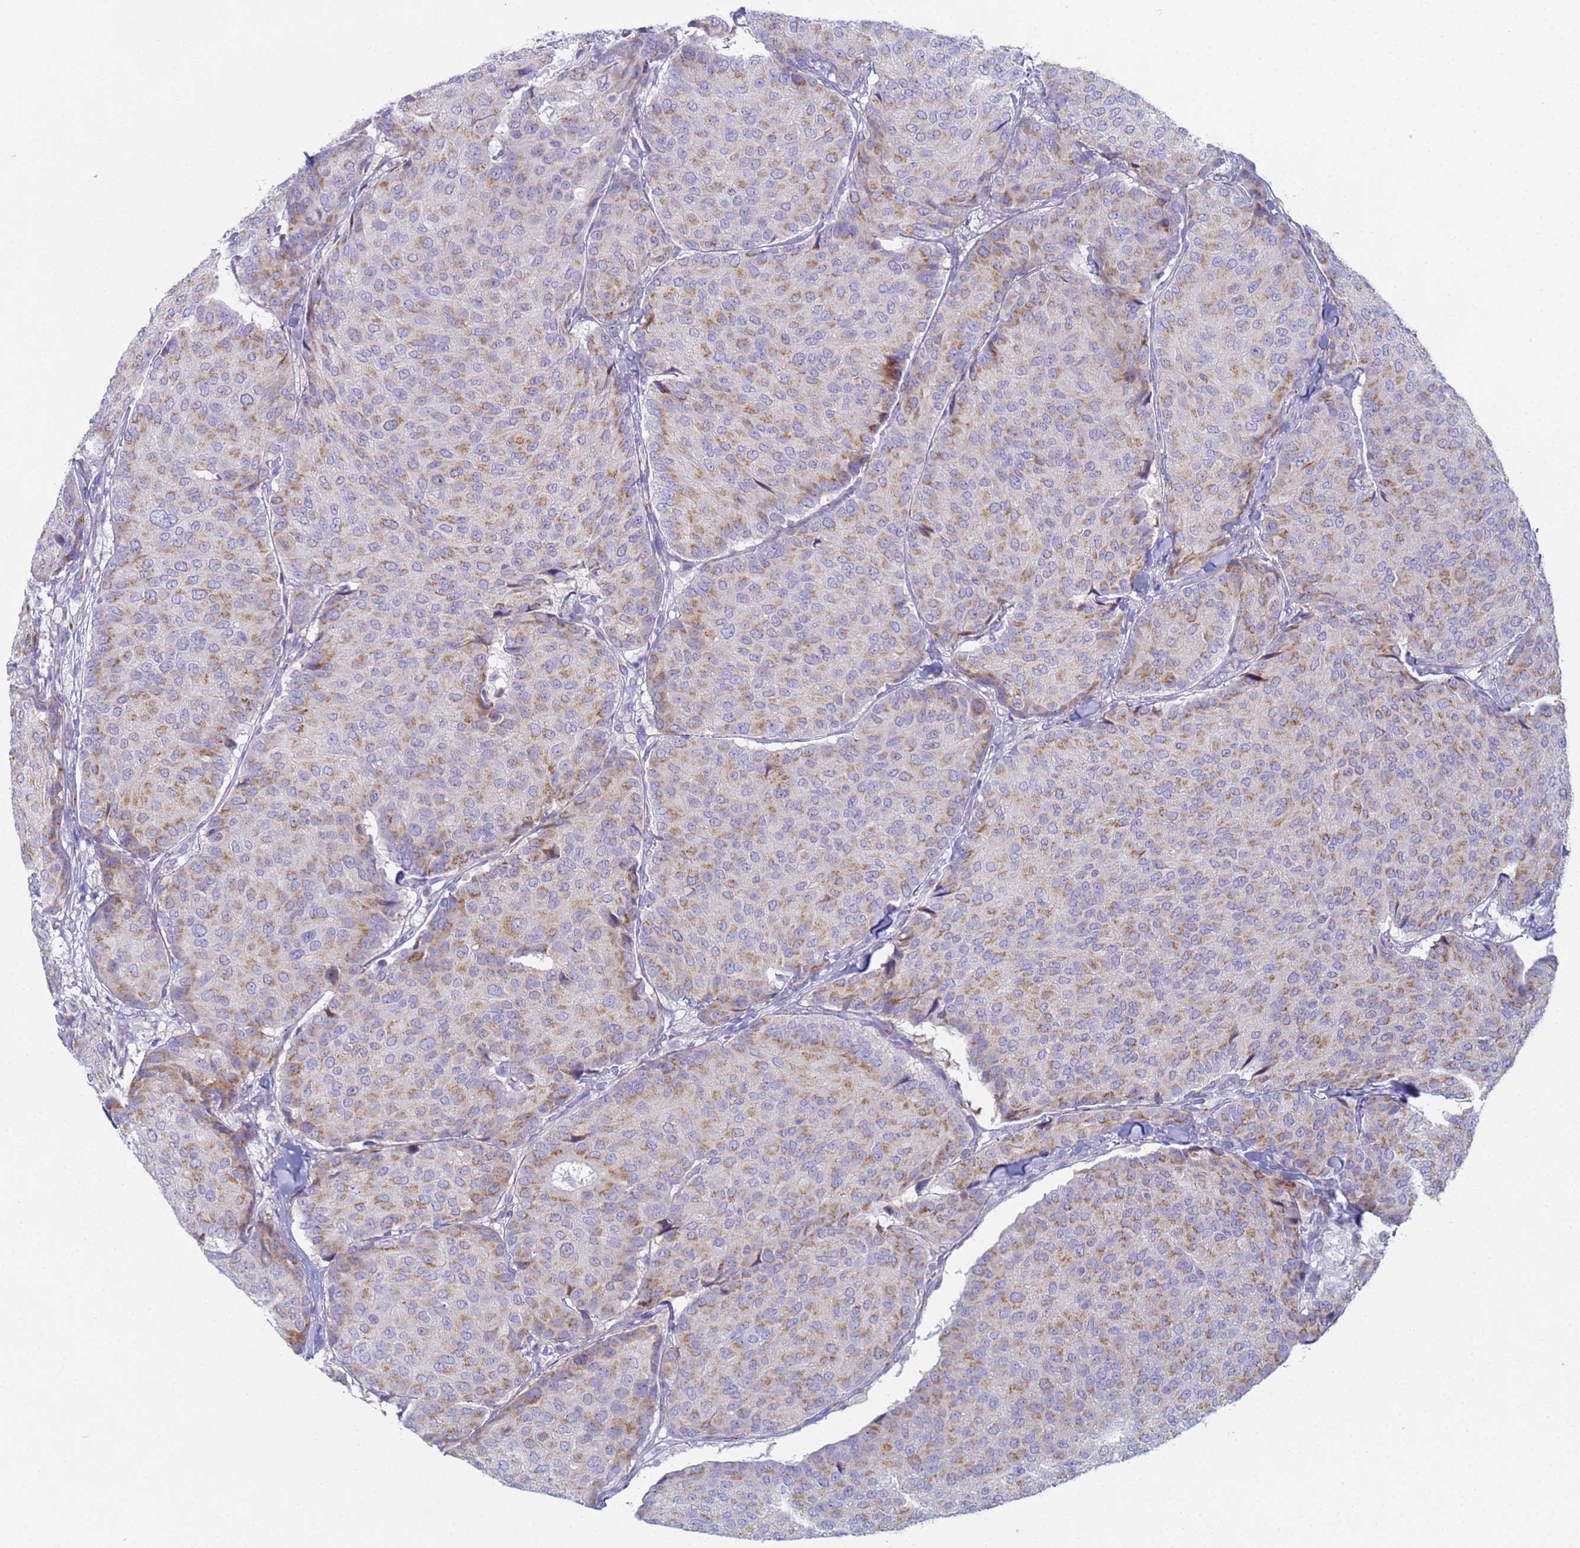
{"staining": {"intensity": "weak", "quantity": "25%-75%", "location": "cytoplasmic/membranous"}, "tissue": "breast cancer", "cell_type": "Tumor cells", "image_type": "cancer", "snomed": [{"axis": "morphology", "description": "Duct carcinoma"}, {"axis": "topography", "description": "Breast"}], "caption": "An immunohistochemistry (IHC) micrograph of tumor tissue is shown. Protein staining in brown shows weak cytoplasmic/membranous positivity in breast cancer within tumor cells.", "gene": "CR1", "patient": {"sex": "female", "age": 75}}